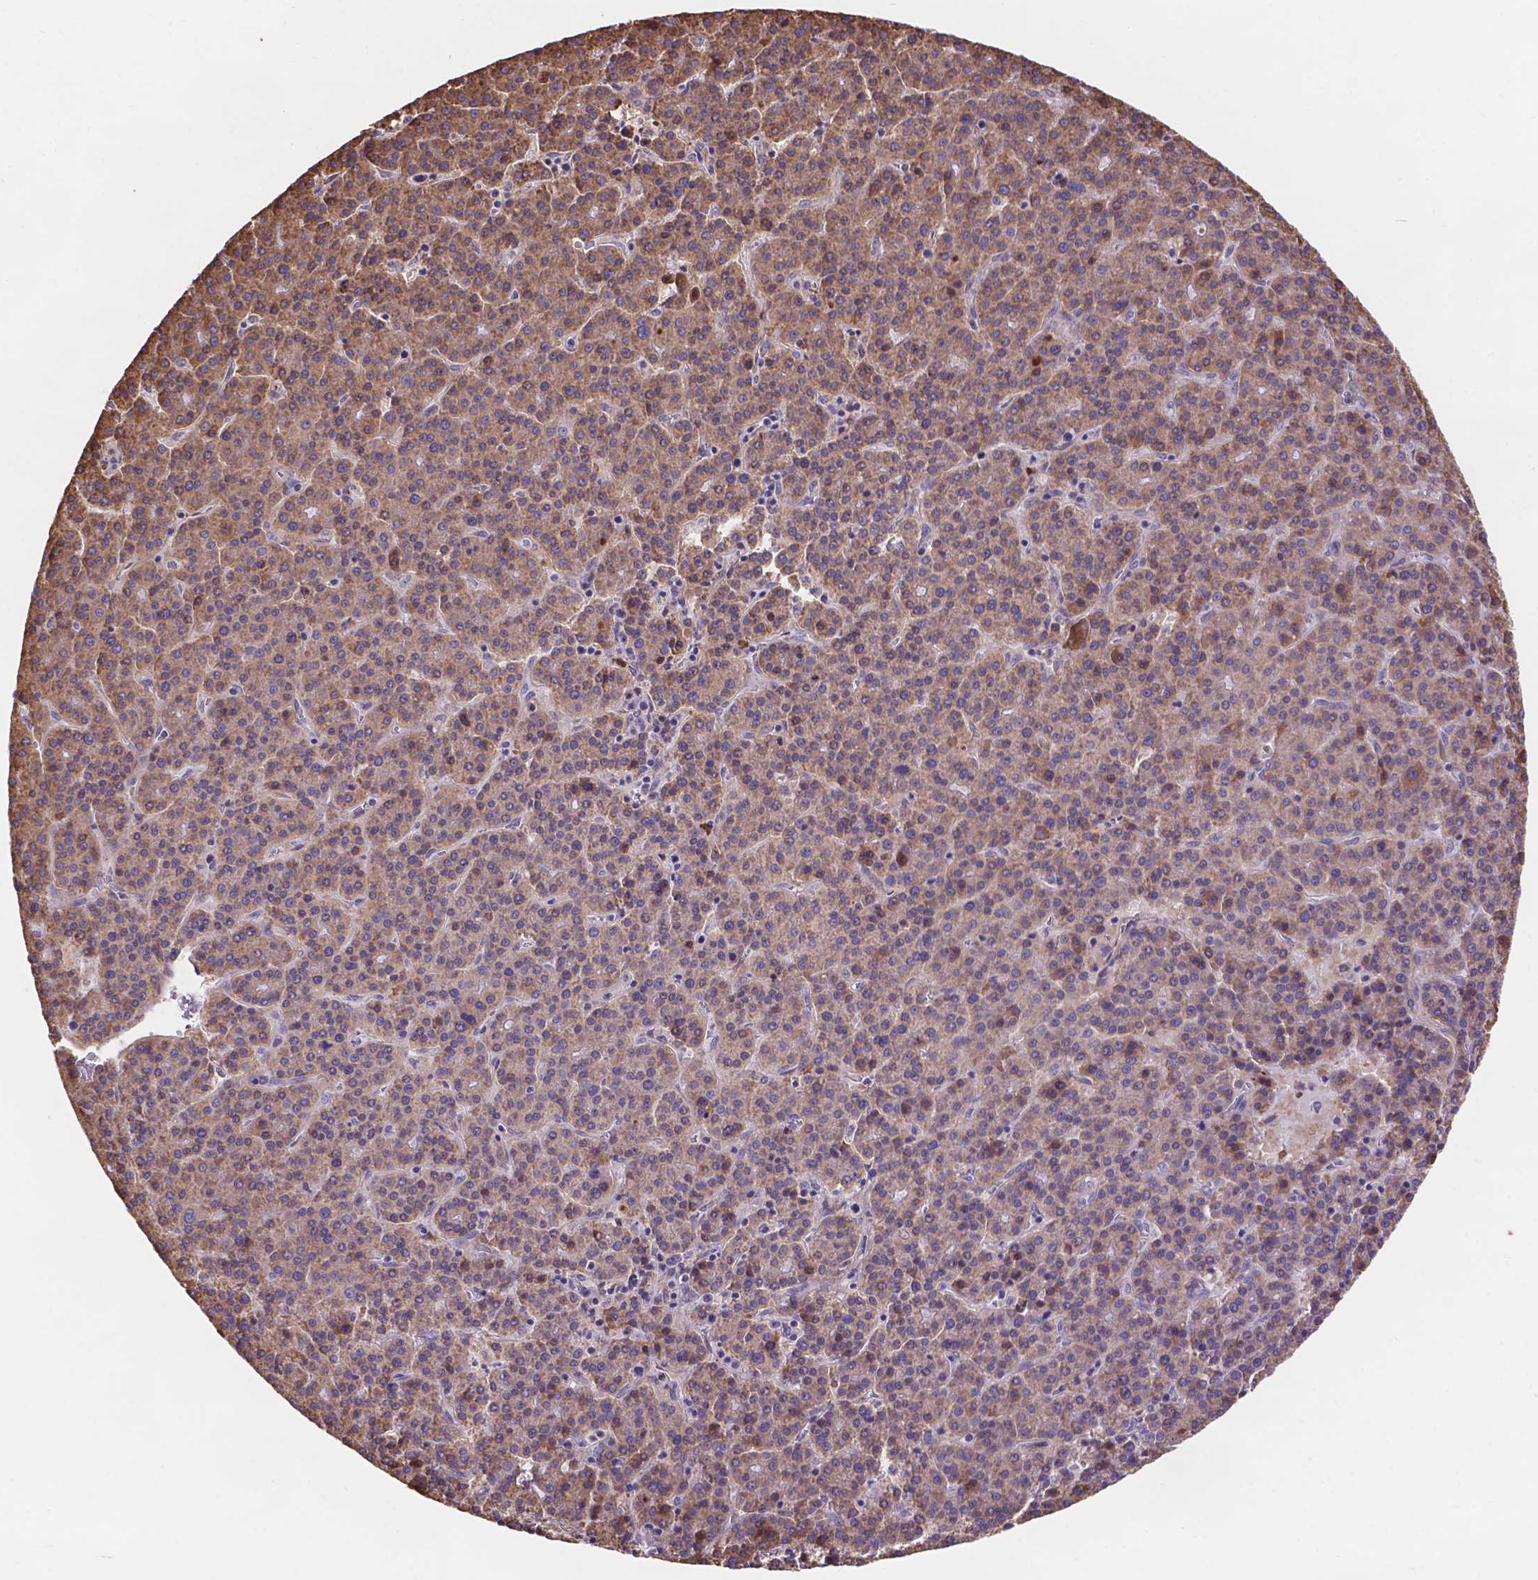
{"staining": {"intensity": "weak", "quantity": ">75%", "location": "cytoplasmic/membranous"}, "tissue": "liver cancer", "cell_type": "Tumor cells", "image_type": "cancer", "snomed": [{"axis": "morphology", "description": "Carcinoma, Hepatocellular, NOS"}, {"axis": "topography", "description": "Liver"}], "caption": "Immunohistochemistry of liver cancer shows low levels of weak cytoplasmic/membranous staining in about >75% of tumor cells.", "gene": "IPO11", "patient": {"sex": "female", "age": 58}}